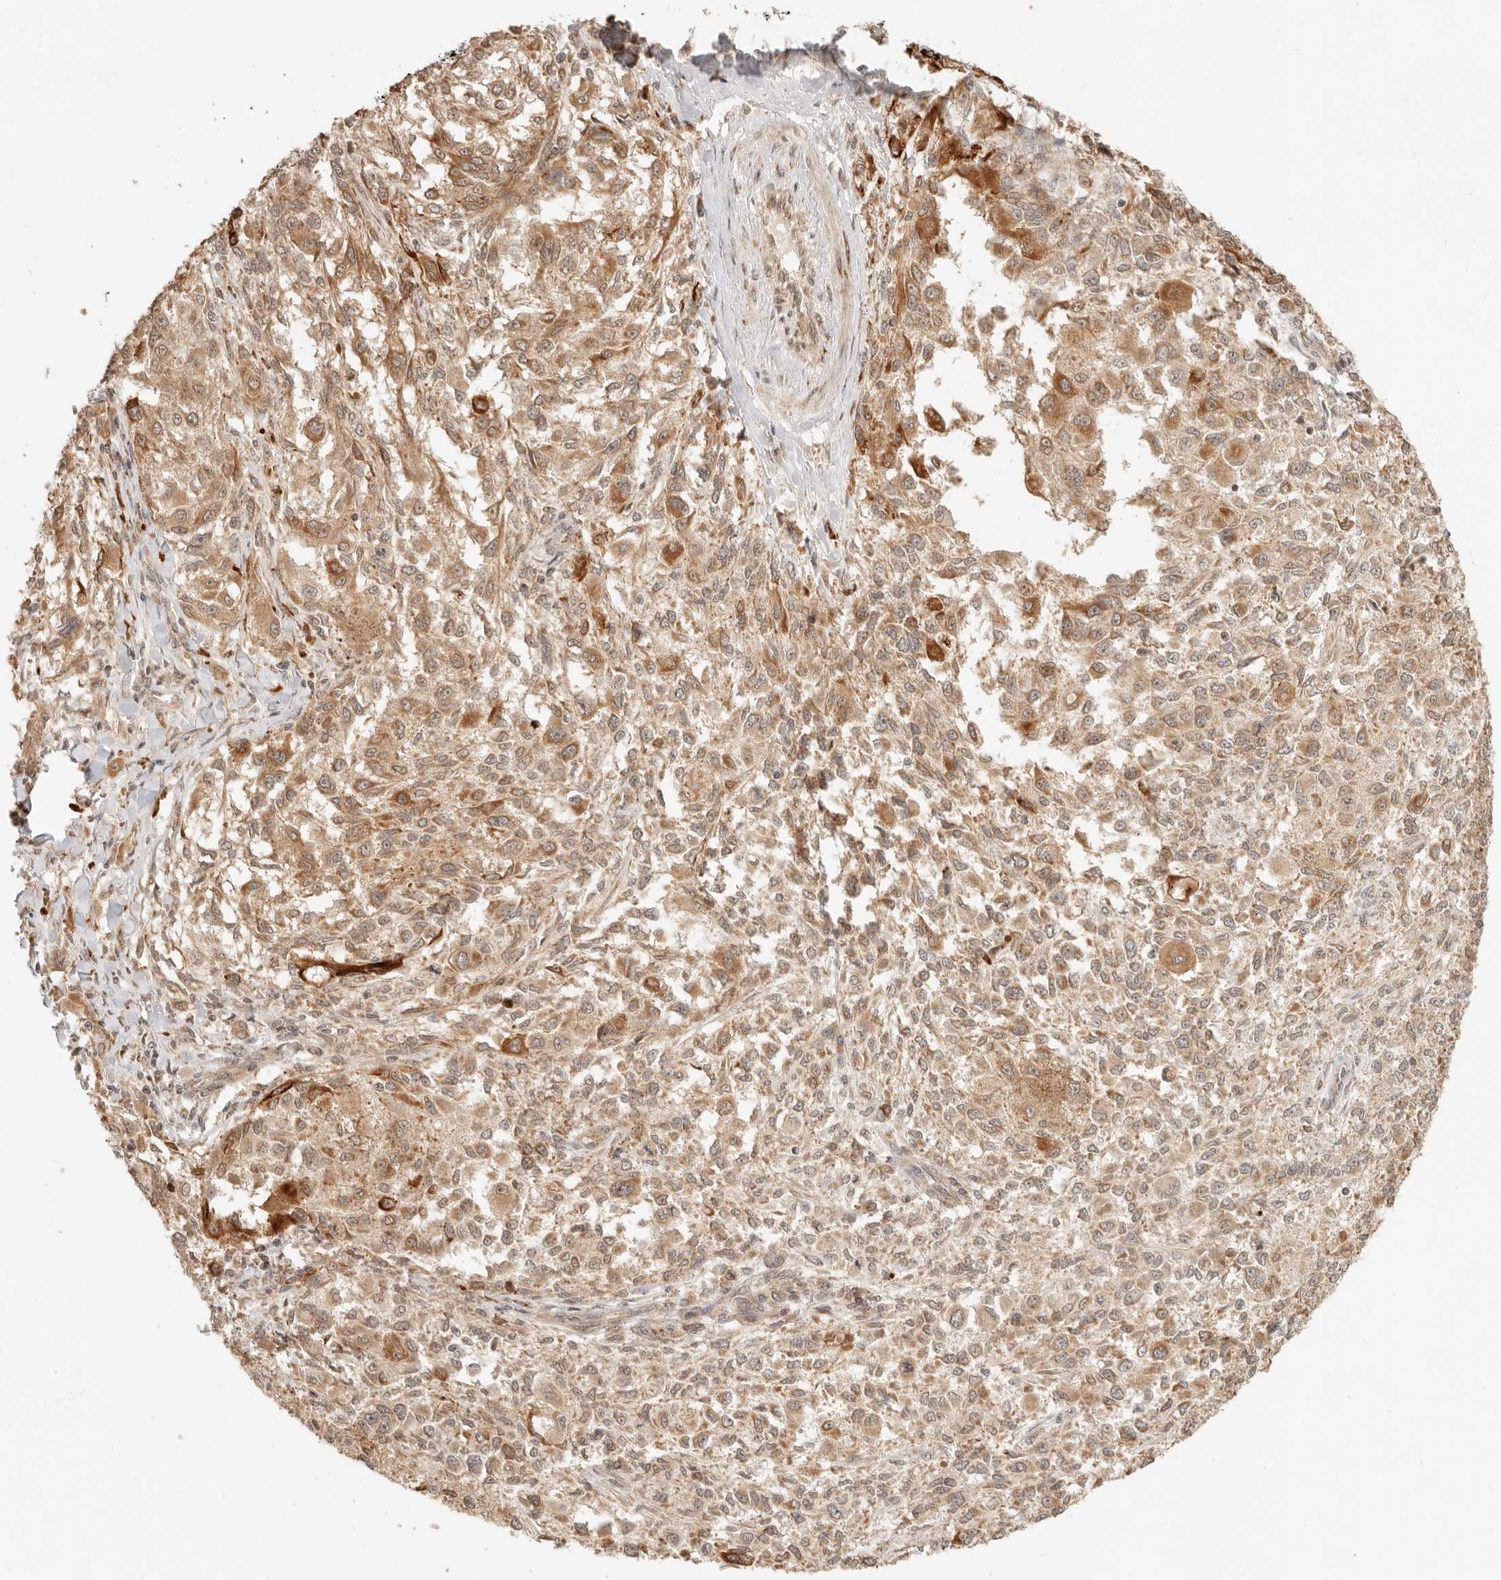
{"staining": {"intensity": "moderate", "quantity": "25%-75%", "location": "cytoplasmic/membranous"}, "tissue": "melanoma", "cell_type": "Tumor cells", "image_type": "cancer", "snomed": [{"axis": "morphology", "description": "Necrosis, NOS"}, {"axis": "morphology", "description": "Malignant melanoma, NOS"}, {"axis": "topography", "description": "Skin"}], "caption": "An immunohistochemistry (IHC) image of neoplastic tissue is shown. Protein staining in brown shows moderate cytoplasmic/membranous positivity in melanoma within tumor cells.", "gene": "BAALC", "patient": {"sex": "female", "age": 87}}